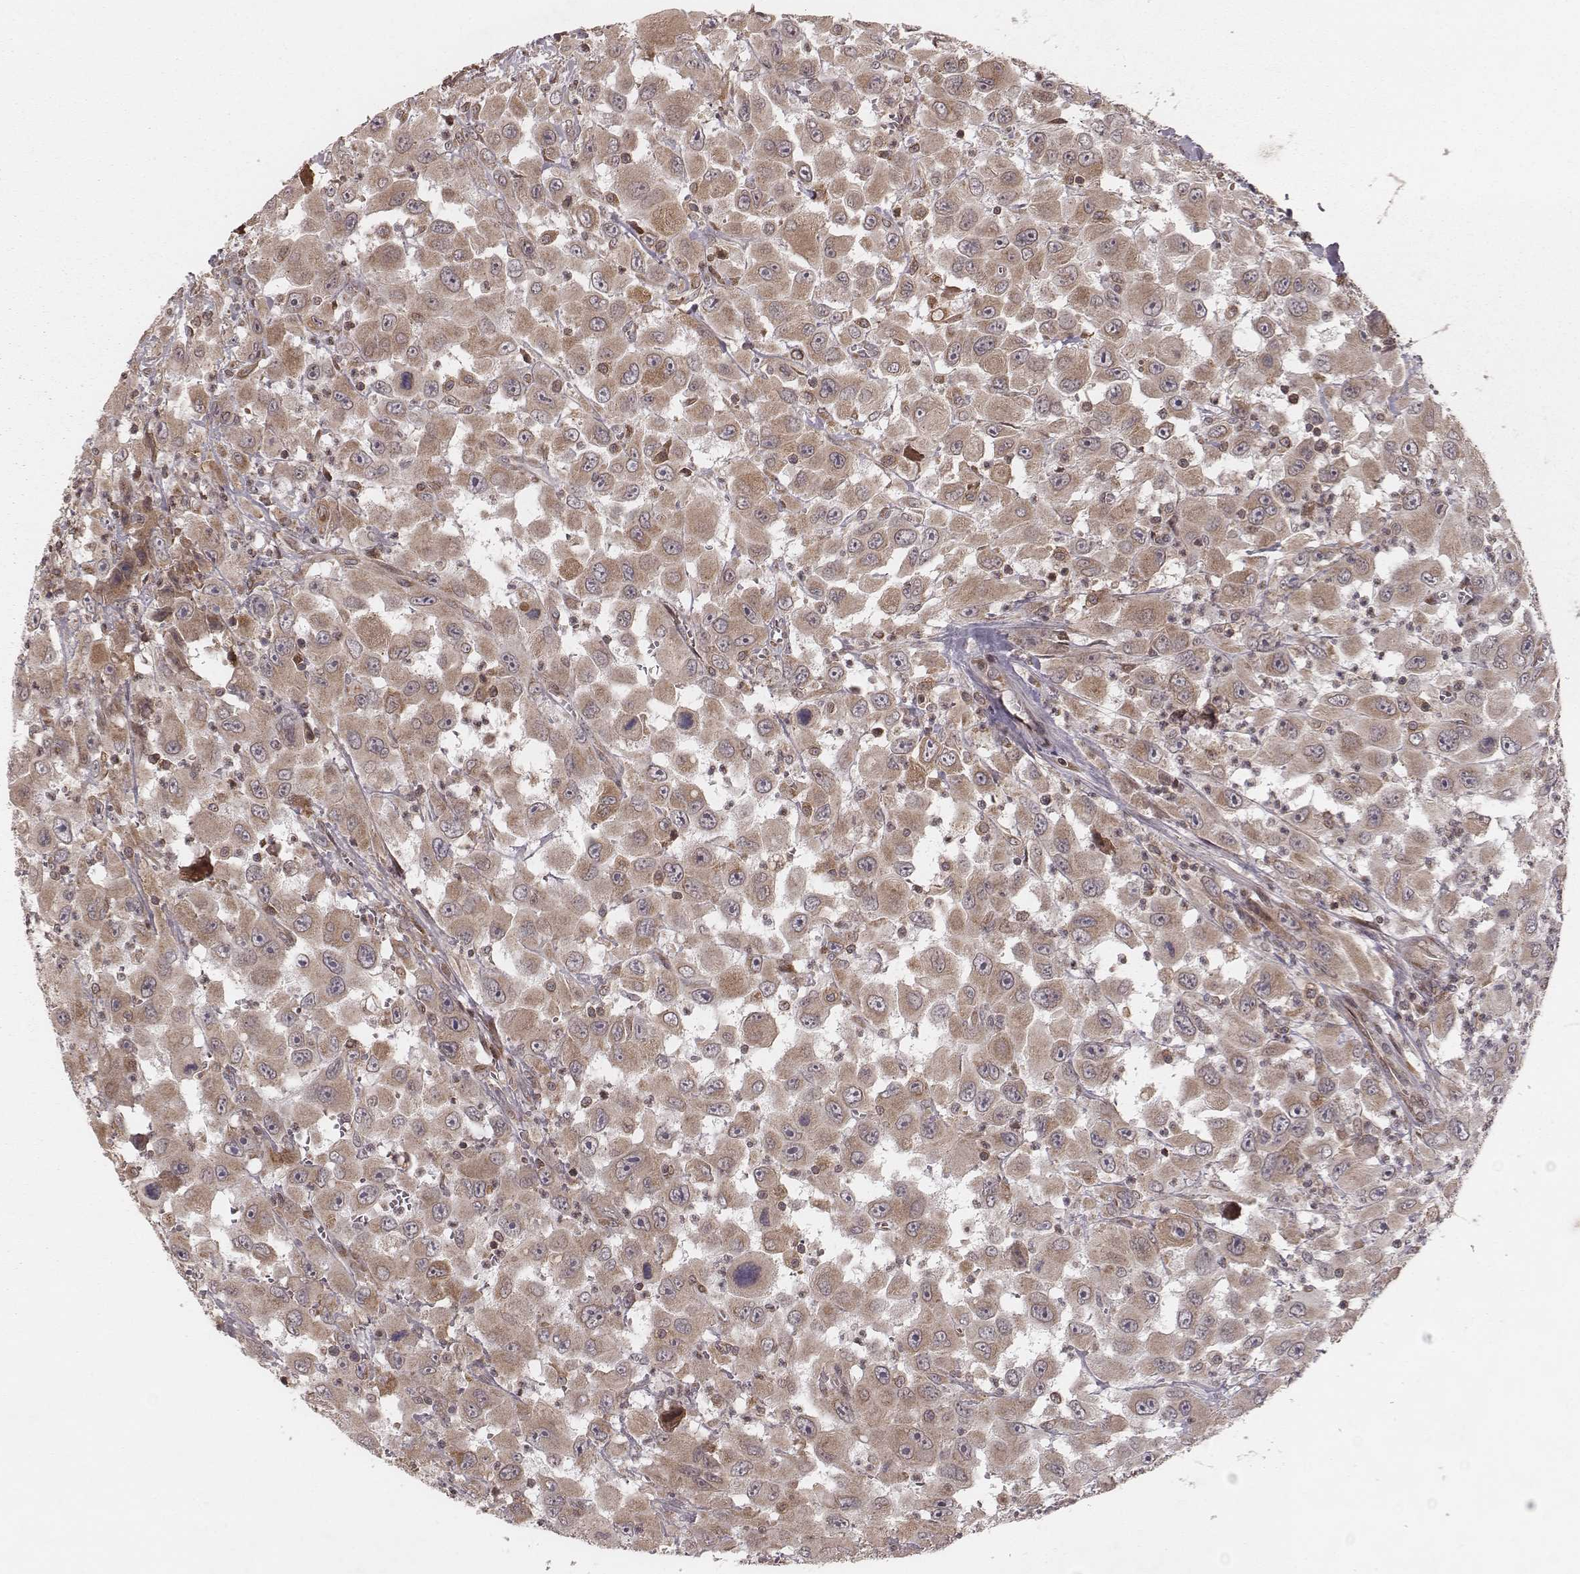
{"staining": {"intensity": "moderate", "quantity": ">75%", "location": "cytoplasmic/membranous"}, "tissue": "head and neck cancer", "cell_type": "Tumor cells", "image_type": "cancer", "snomed": [{"axis": "morphology", "description": "Squamous cell carcinoma, NOS"}, {"axis": "morphology", "description": "Squamous cell carcinoma, metastatic, NOS"}, {"axis": "topography", "description": "Oral tissue"}, {"axis": "topography", "description": "Head-Neck"}], "caption": "This is an image of immunohistochemistry staining of squamous cell carcinoma (head and neck), which shows moderate staining in the cytoplasmic/membranous of tumor cells.", "gene": "MYO19", "patient": {"sex": "female", "age": 85}}